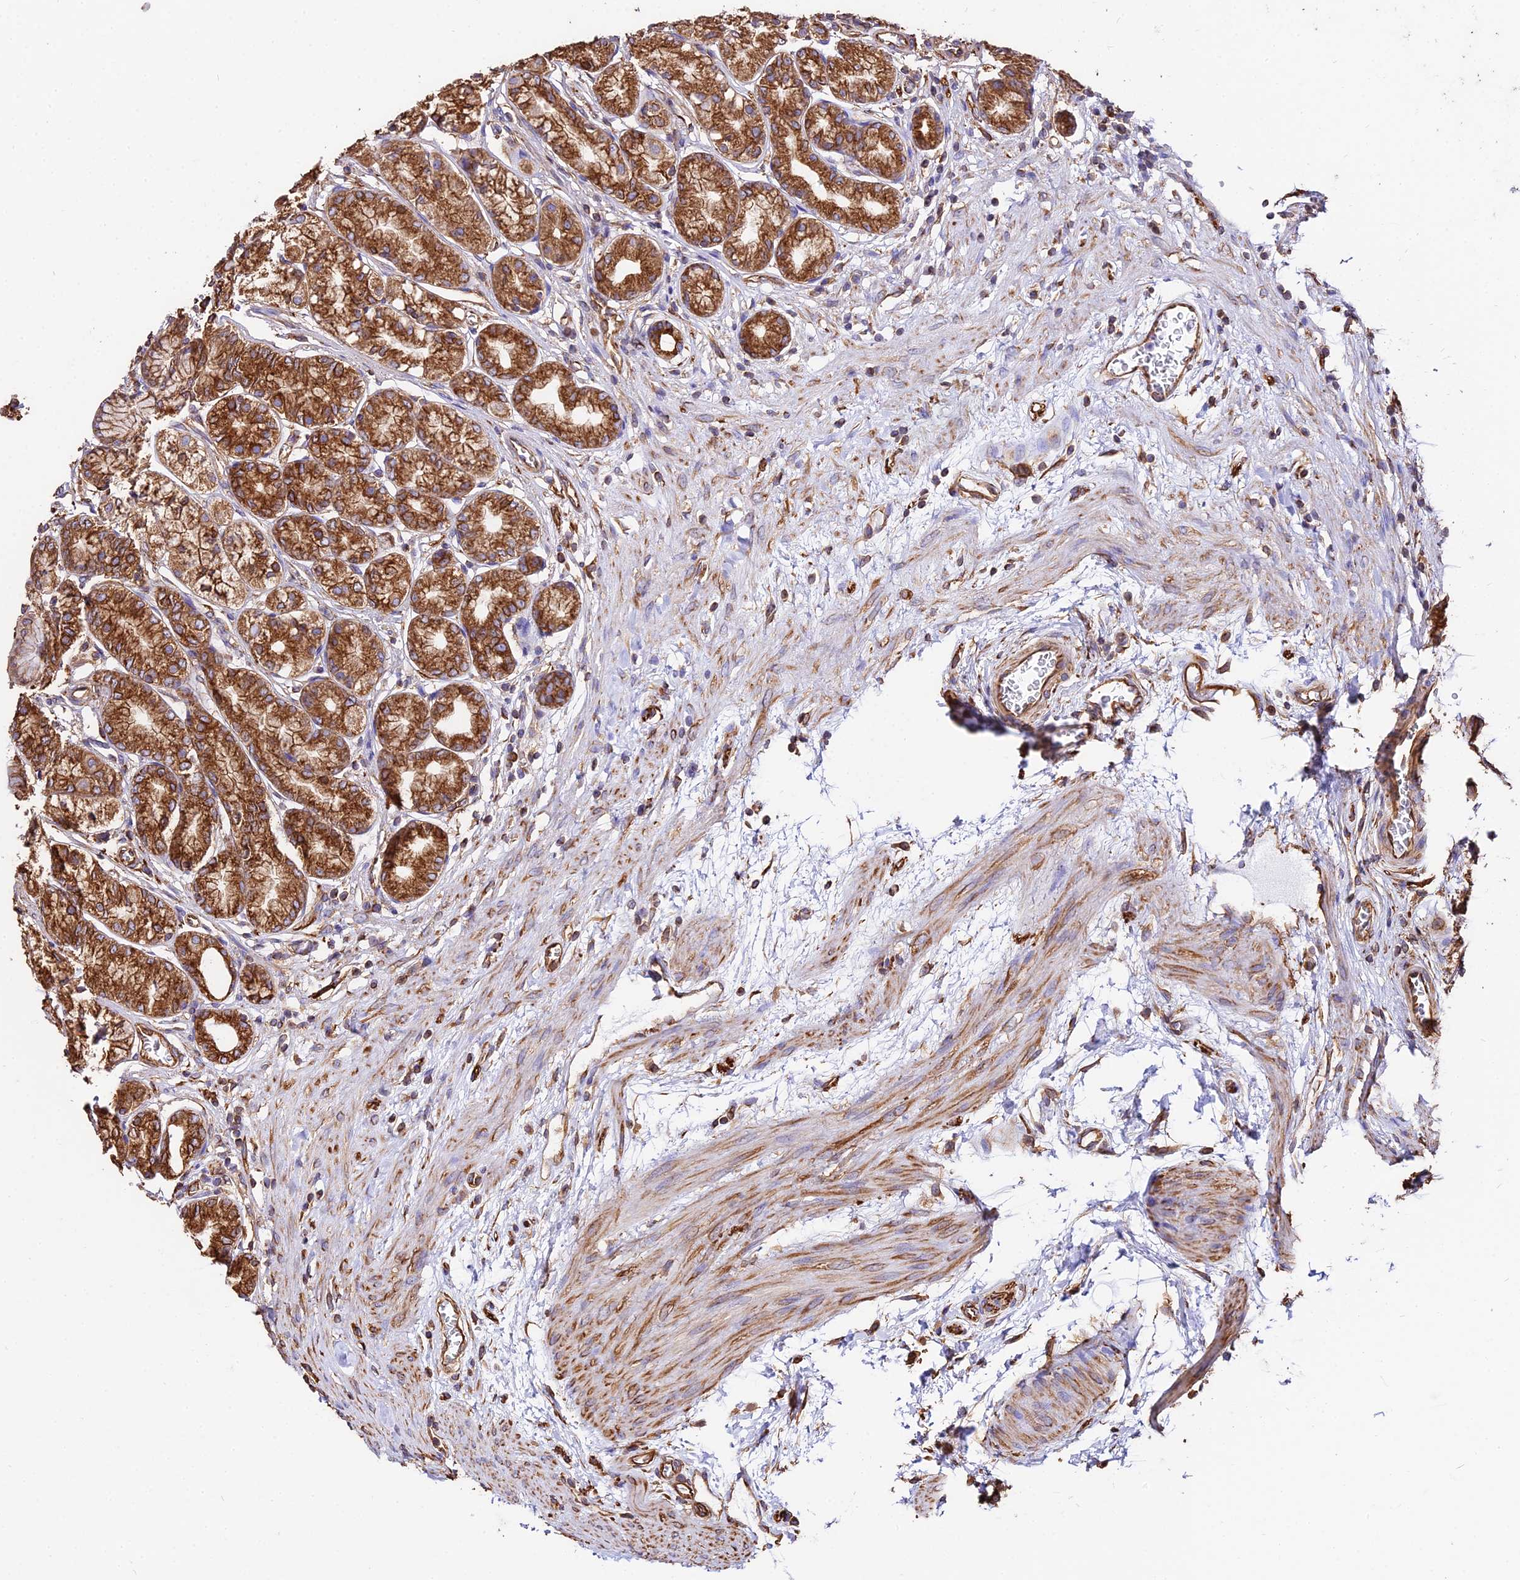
{"staining": {"intensity": "strong", "quantity": ">75%", "location": "cytoplasmic/membranous"}, "tissue": "stomach", "cell_type": "Glandular cells", "image_type": "normal", "snomed": [{"axis": "morphology", "description": "Normal tissue, NOS"}, {"axis": "morphology", "description": "Adenocarcinoma, NOS"}, {"axis": "morphology", "description": "Adenocarcinoma, High grade"}, {"axis": "topography", "description": "Stomach, upper"}, {"axis": "topography", "description": "Stomach"}], "caption": "This is a micrograph of immunohistochemistry (IHC) staining of unremarkable stomach, which shows strong expression in the cytoplasmic/membranous of glandular cells.", "gene": "TUBA1A", "patient": {"sex": "female", "age": 65}}